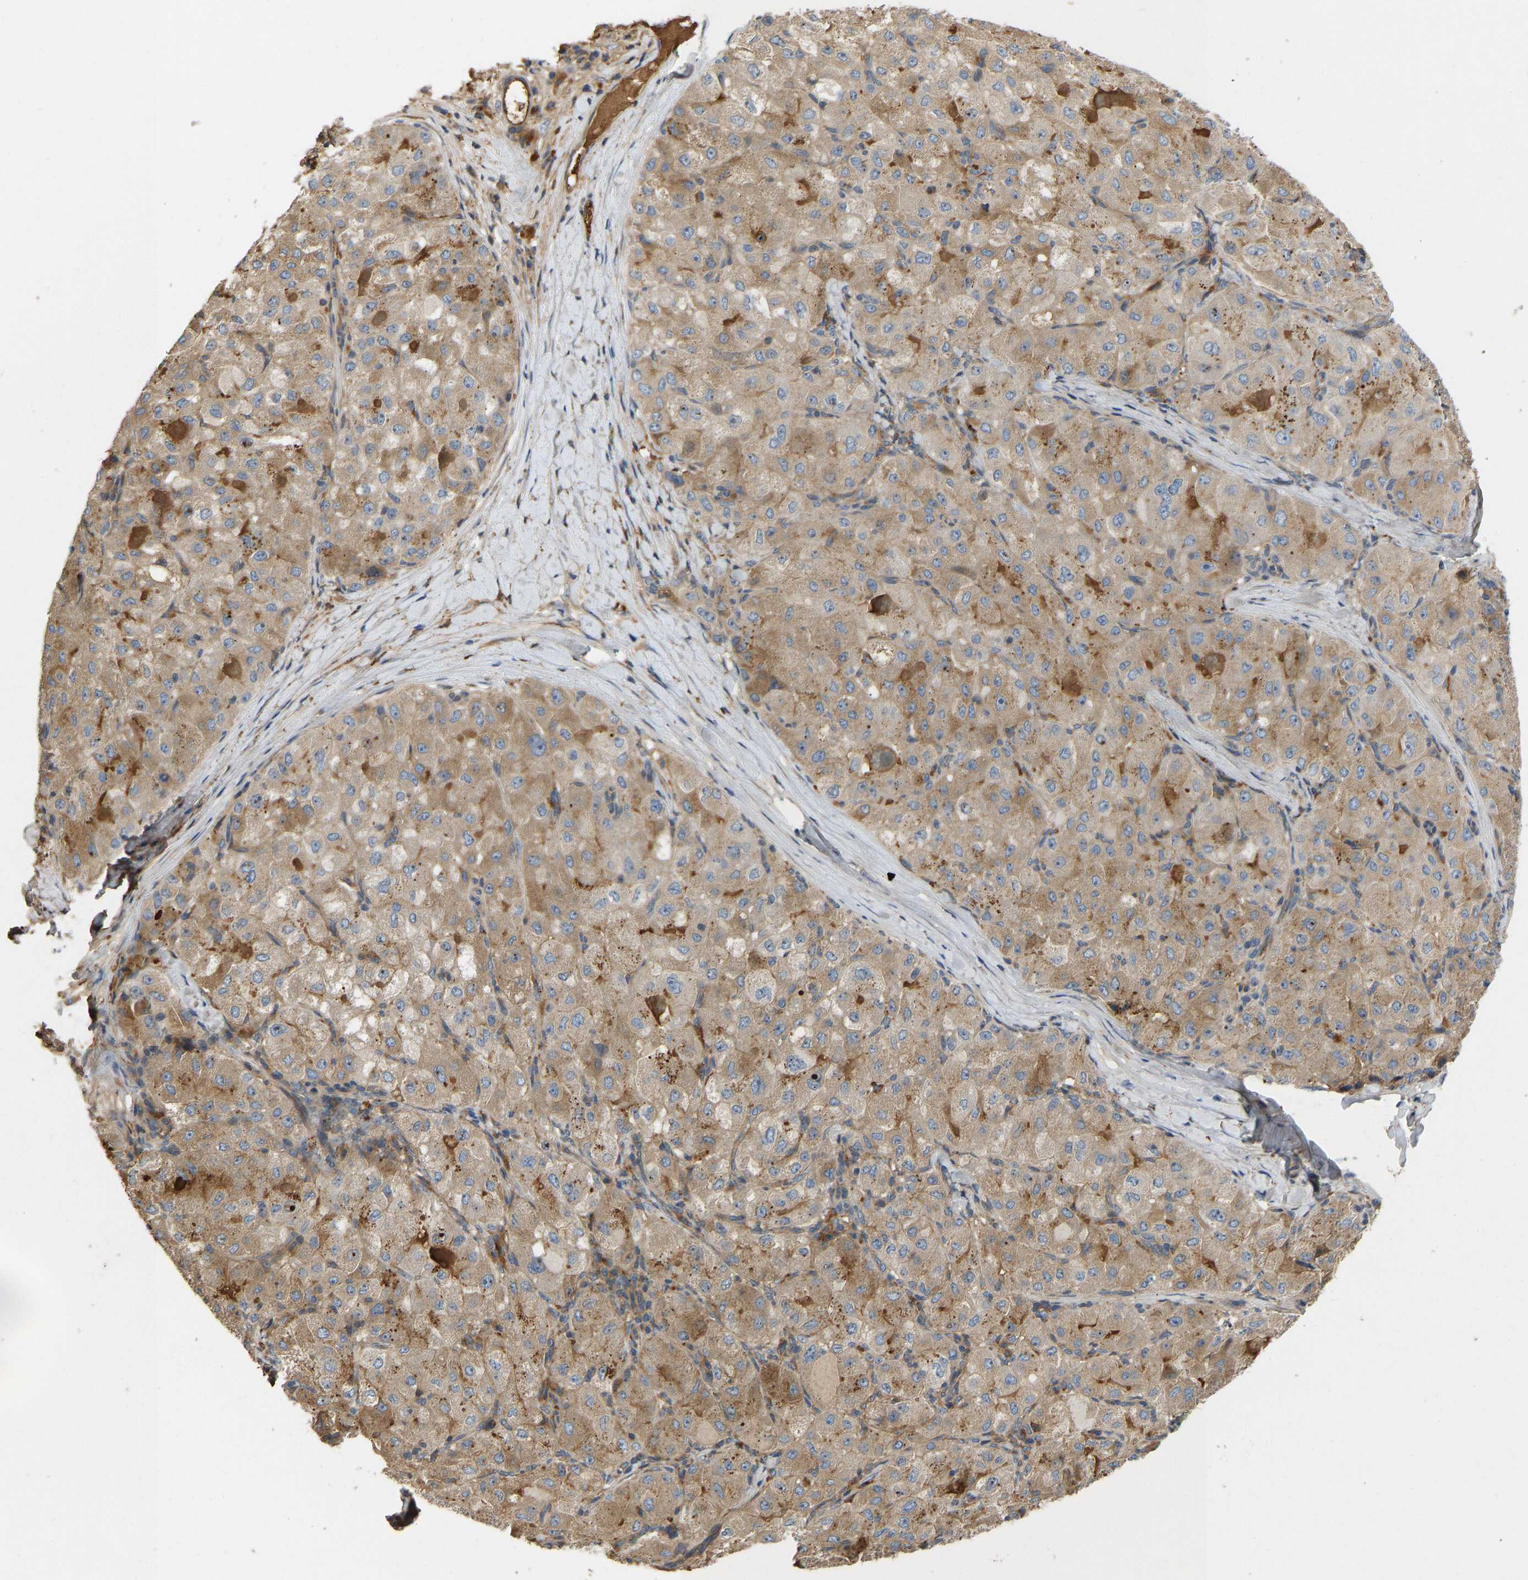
{"staining": {"intensity": "moderate", "quantity": ">75%", "location": "cytoplasmic/membranous"}, "tissue": "liver cancer", "cell_type": "Tumor cells", "image_type": "cancer", "snomed": [{"axis": "morphology", "description": "Carcinoma, Hepatocellular, NOS"}, {"axis": "topography", "description": "Liver"}], "caption": "High-magnification brightfield microscopy of hepatocellular carcinoma (liver) stained with DAB (brown) and counterstained with hematoxylin (blue). tumor cells exhibit moderate cytoplasmic/membranous staining is identified in about>75% of cells.", "gene": "VCPKMT", "patient": {"sex": "male", "age": 80}}